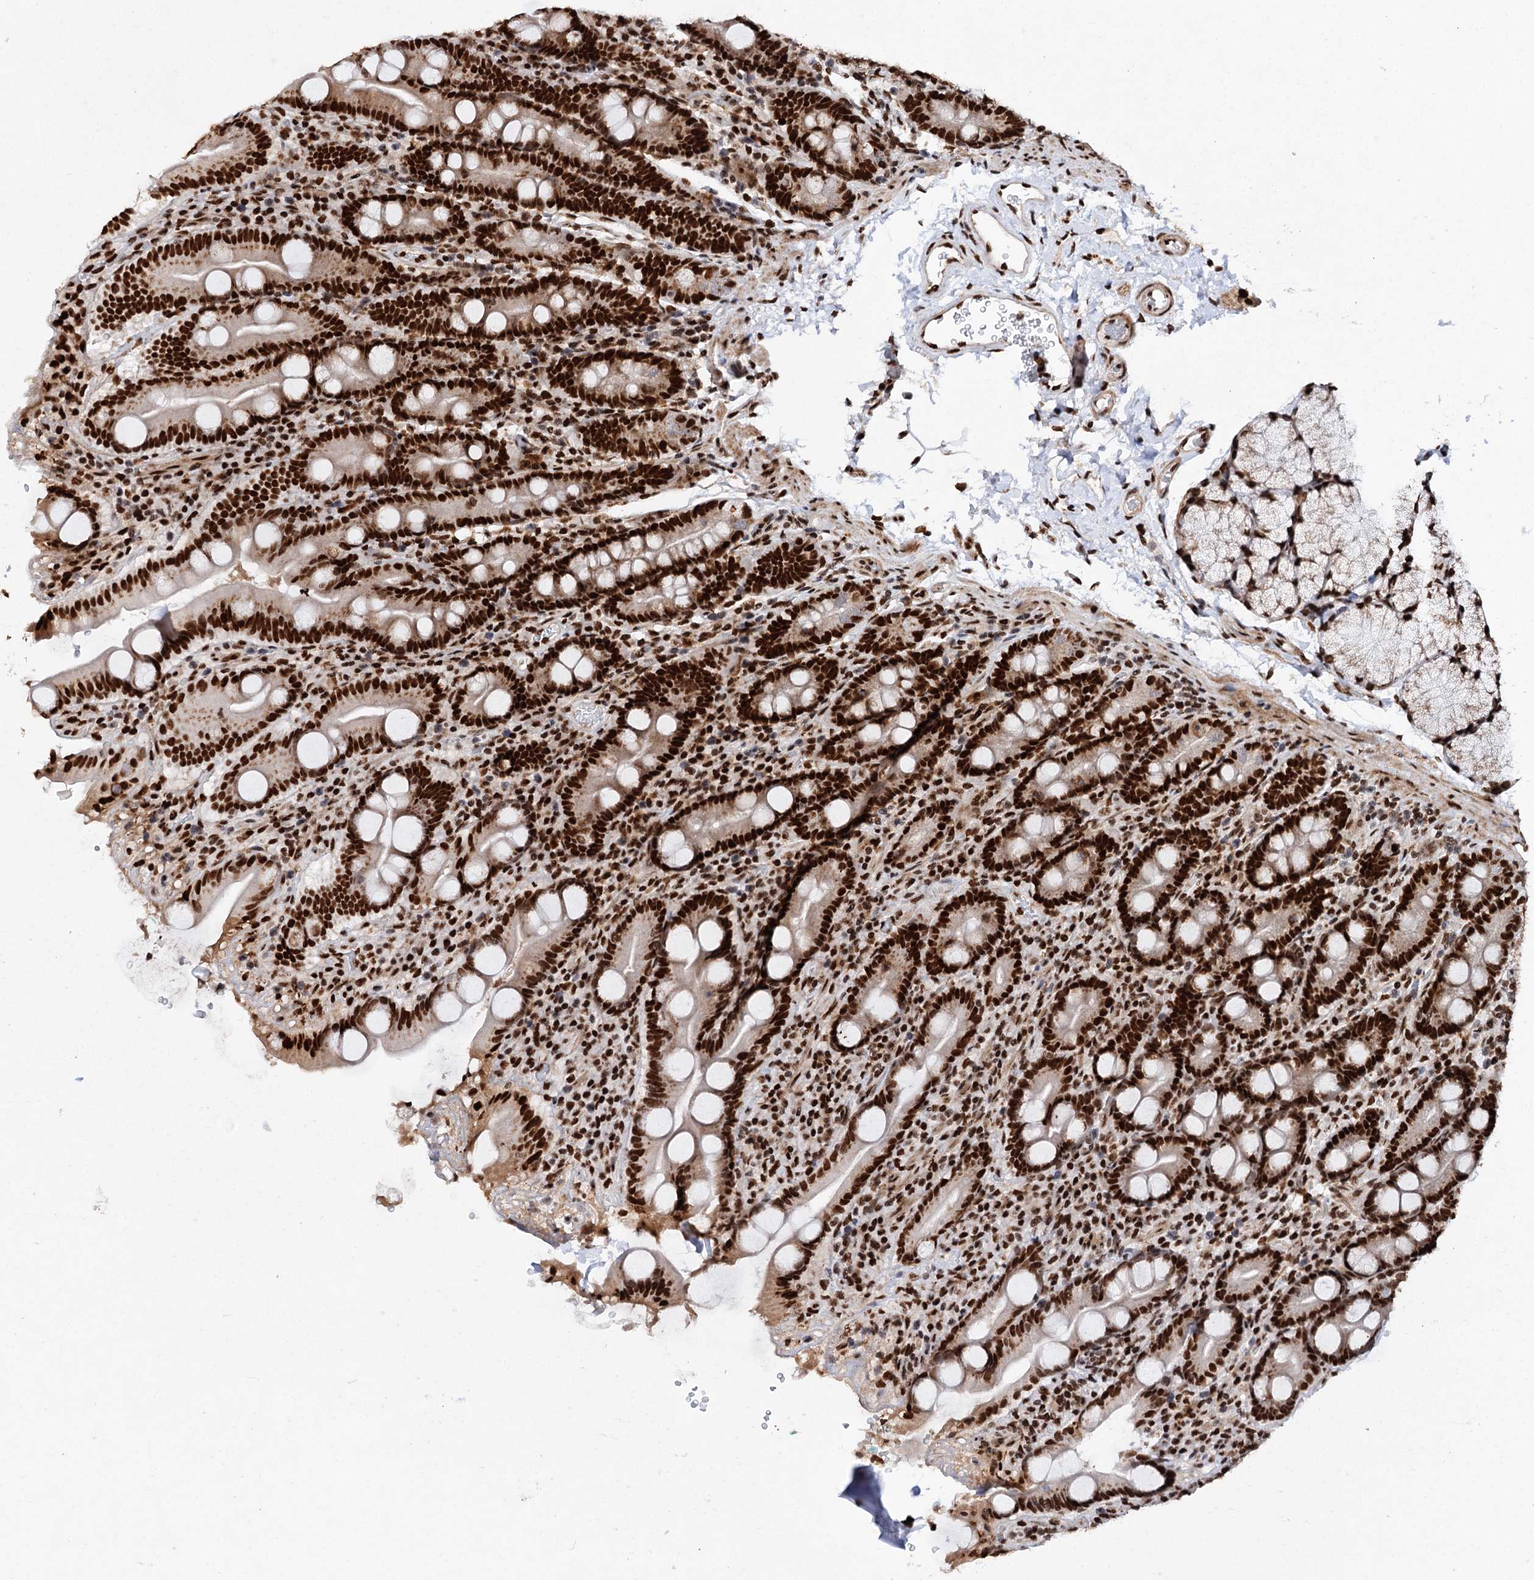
{"staining": {"intensity": "strong", "quantity": ">75%", "location": "nuclear"}, "tissue": "duodenum", "cell_type": "Glandular cells", "image_type": "normal", "snomed": [{"axis": "morphology", "description": "Normal tissue, NOS"}, {"axis": "topography", "description": "Duodenum"}], "caption": "Strong nuclear expression is present in approximately >75% of glandular cells in unremarkable duodenum.", "gene": "MATR3", "patient": {"sex": "male", "age": 35}}